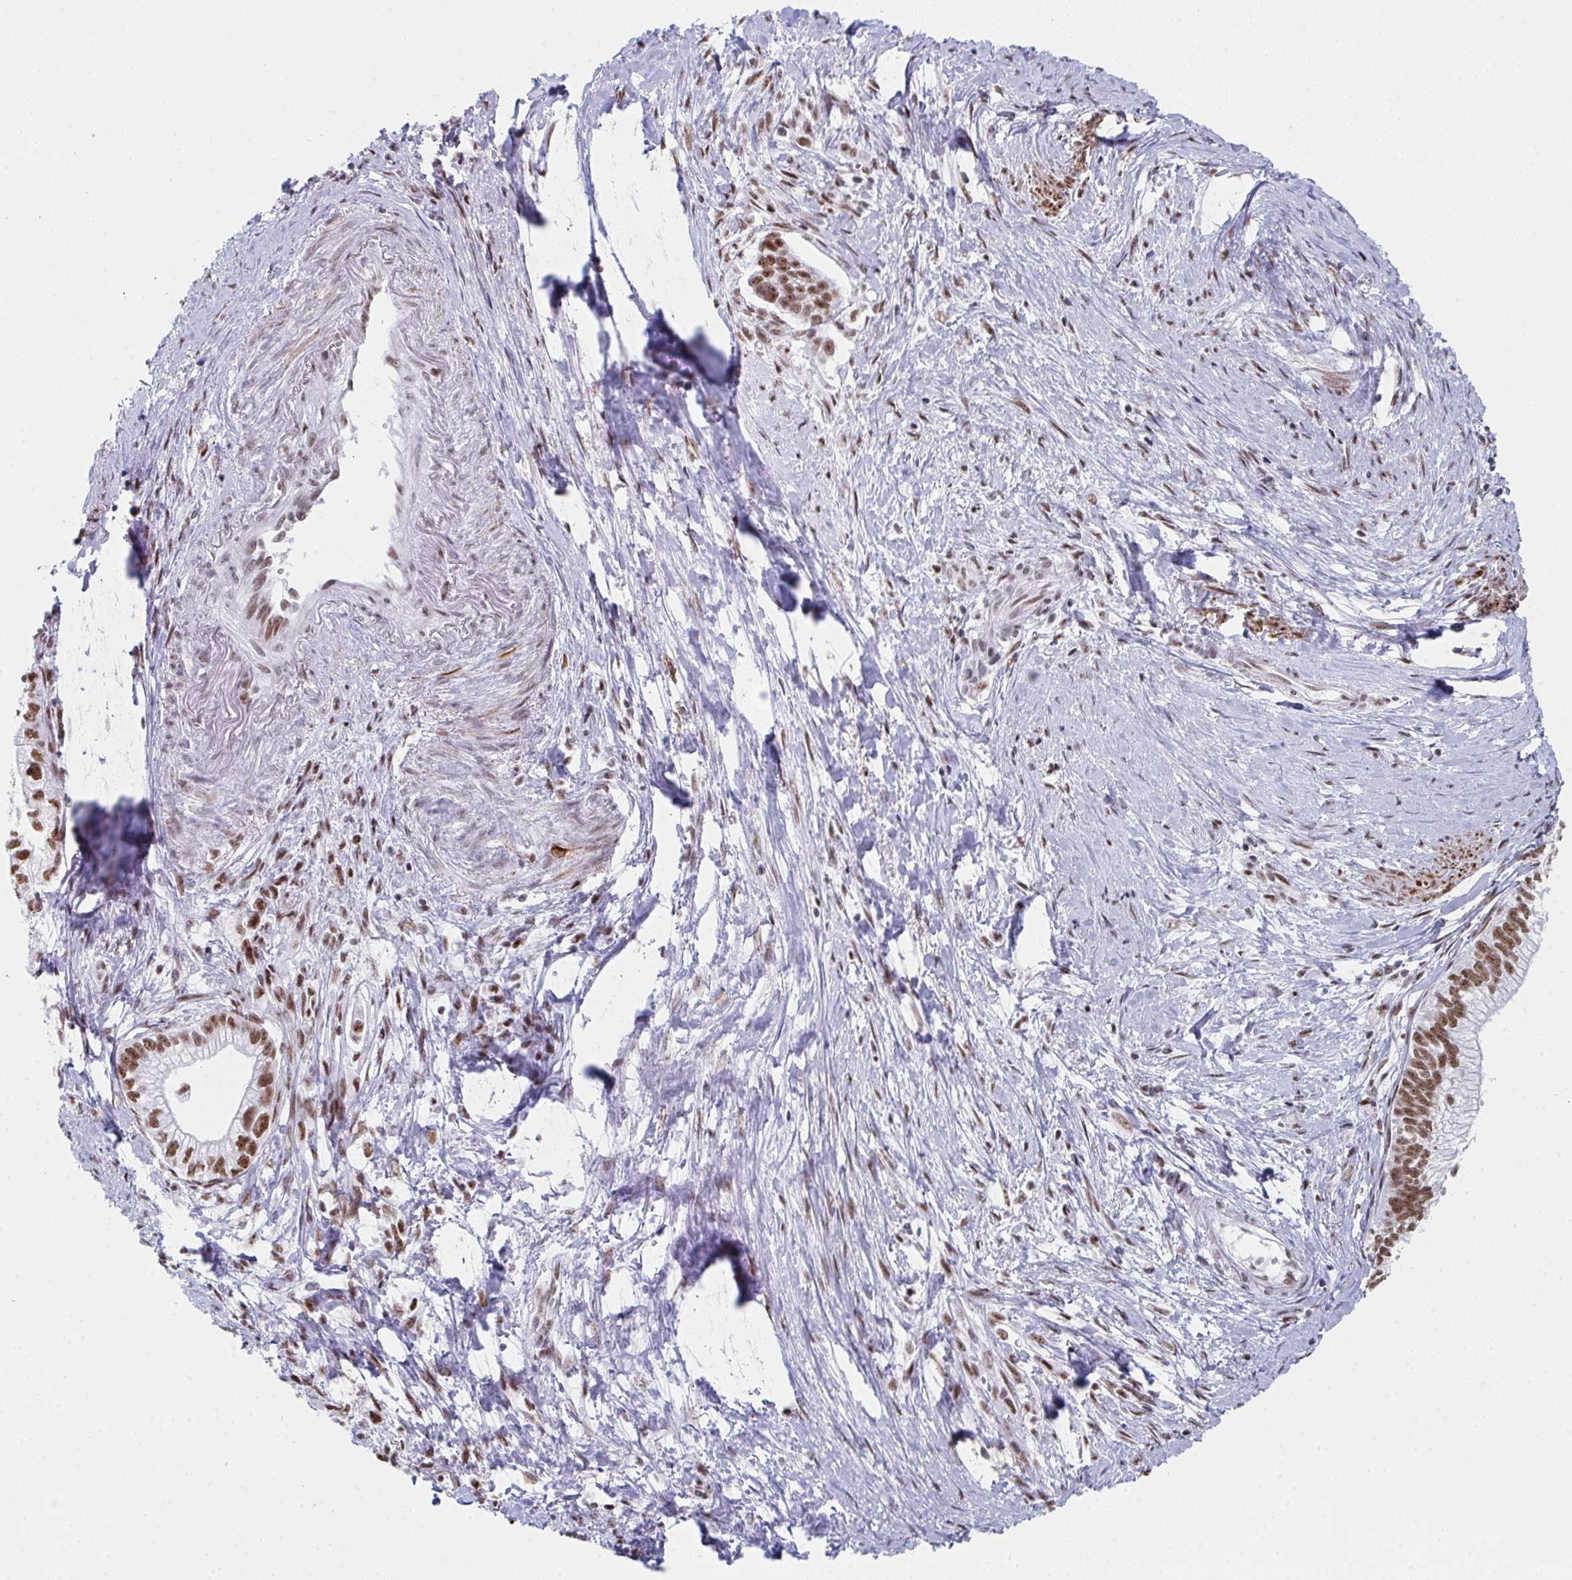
{"staining": {"intensity": "moderate", "quantity": ">75%", "location": "nuclear"}, "tissue": "pancreatic cancer", "cell_type": "Tumor cells", "image_type": "cancer", "snomed": [{"axis": "morphology", "description": "Adenocarcinoma, NOS"}, {"axis": "topography", "description": "Pancreas"}], "caption": "Human pancreatic adenocarcinoma stained for a protein (brown) demonstrates moderate nuclear positive expression in about >75% of tumor cells.", "gene": "SNRNP70", "patient": {"sex": "male", "age": 70}}